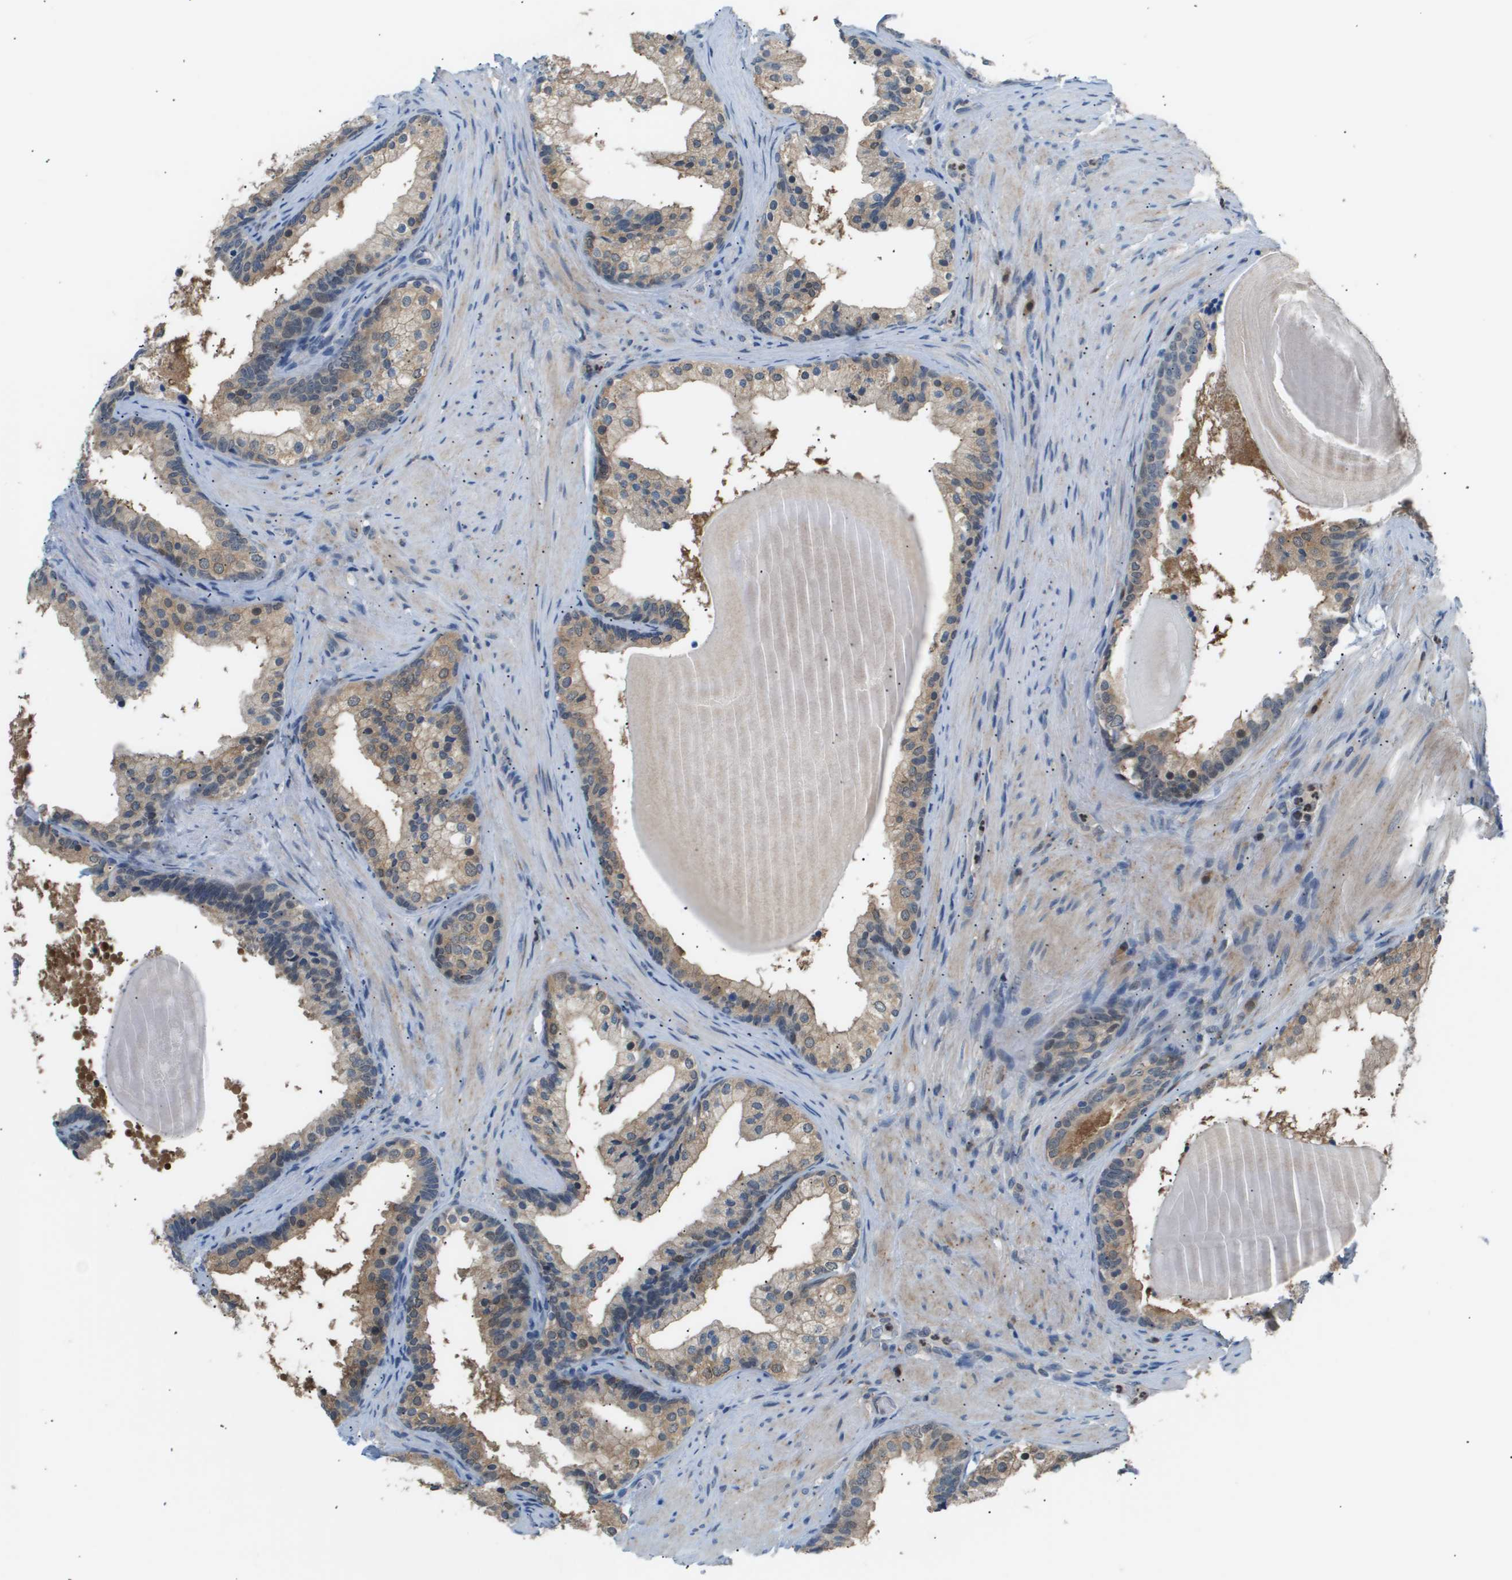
{"staining": {"intensity": "weak", "quantity": "25%-75%", "location": "cytoplasmic/membranous"}, "tissue": "prostate cancer", "cell_type": "Tumor cells", "image_type": "cancer", "snomed": [{"axis": "morphology", "description": "Adenocarcinoma, Low grade"}, {"axis": "topography", "description": "Prostate"}], "caption": "Human low-grade adenocarcinoma (prostate) stained with a protein marker demonstrates weak staining in tumor cells.", "gene": "AKR1A1", "patient": {"sex": "male", "age": 69}}